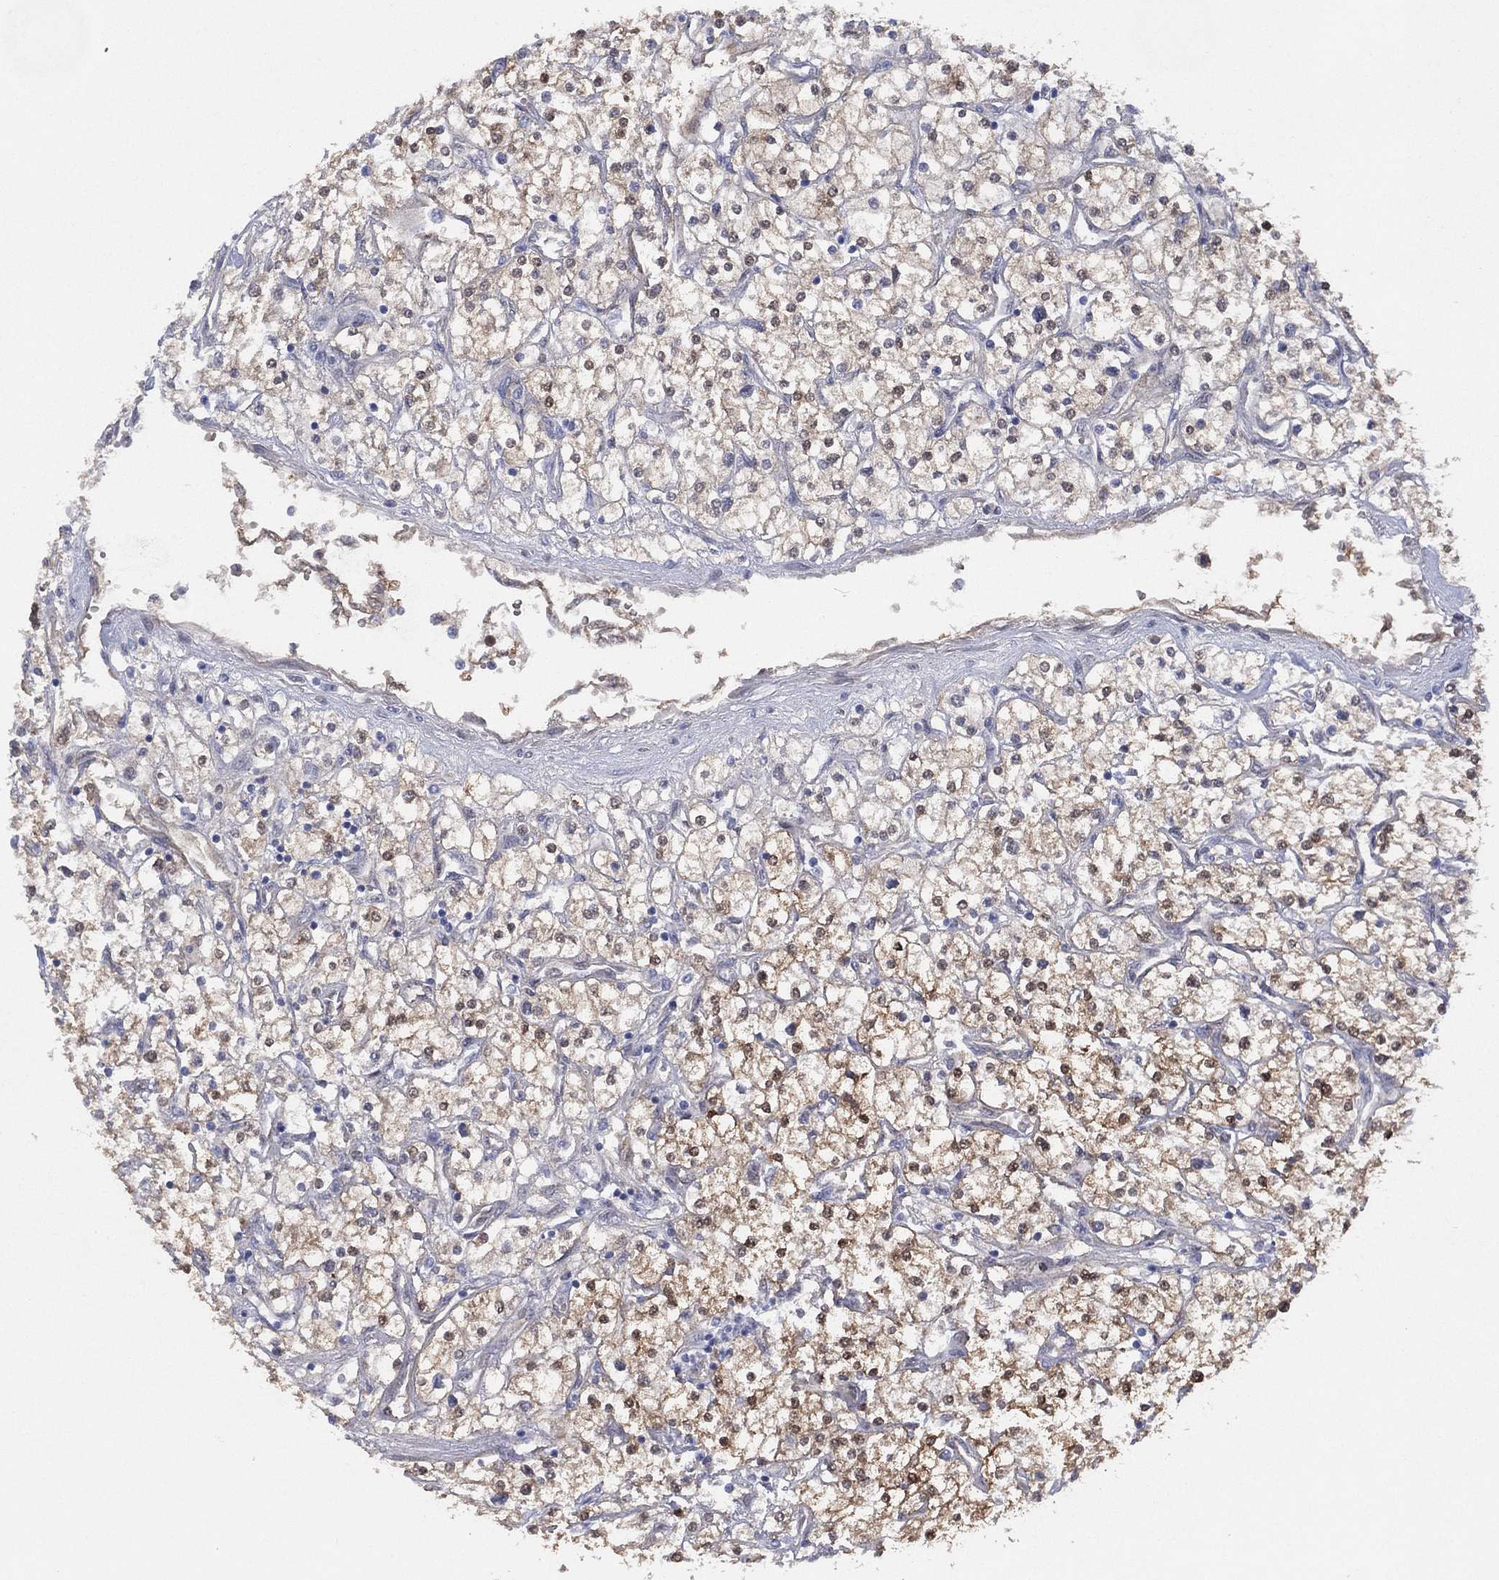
{"staining": {"intensity": "moderate", "quantity": "25%-75%", "location": "cytoplasmic/membranous,nuclear"}, "tissue": "renal cancer", "cell_type": "Tumor cells", "image_type": "cancer", "snomed": [{"axis": "morphology", "description": "Adenocarcinoma, NOS"}, {"axis": "topography", "description": "Kidney"}], "caption": "Immunohistochemistry (IHC) micrograph of renal cancer (adenocarcinoma) stained for a protein (brown), which reveals medium levels of moderate cytoplasmic/membranous and nuclear positivity in approximately 25%-75% of tumor cells.", "gene": "DDAH1", "patient": {"sex": "male", "age": 80}}